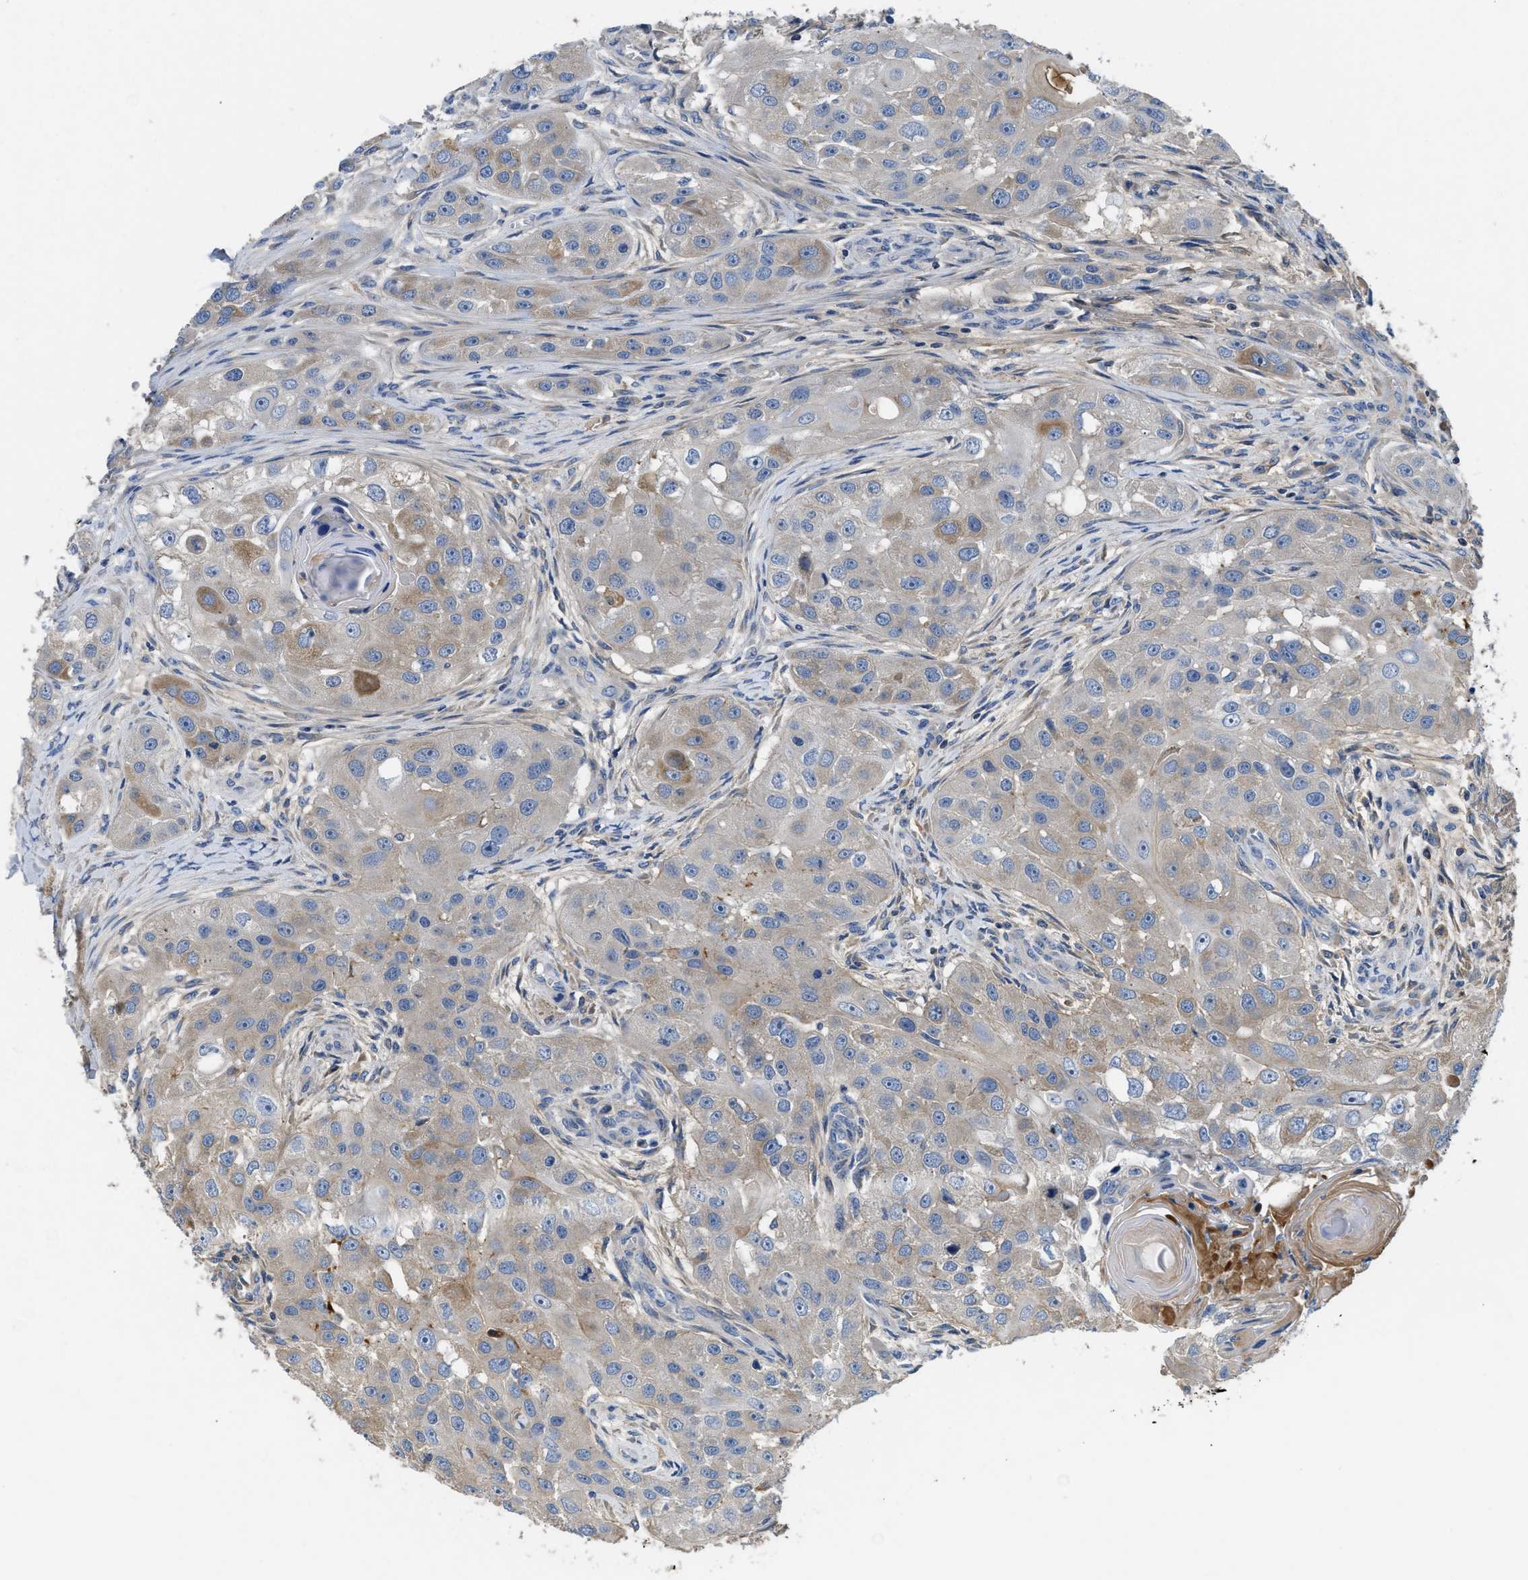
{"staining": {"intensity": "moderate", "quantity": "<25%", "location": "cytoplasmic/membranous"}, "tissue": "head and neck cancer", "cell_type": "Tumor cells", "image_type": "cancer", "snomed": [{"axis": "morphology", "description": "Normal tissue, NOS"}, {"axis": "morphology", "description": "Squamous cell carcinoma, NOS"}, {"axis": "topography", "description": "Skeletal muscle"}, {"axis": "topography", "description": "Head-Neck"}], "caption": "Moderate cytoplasmic/membranous staining is identified in approximately <25% of tumor cells in head and neck cancer (squamous cell carcinoma).", "gene": "C1S", "patient": {"sex": "male", "age": 51}}